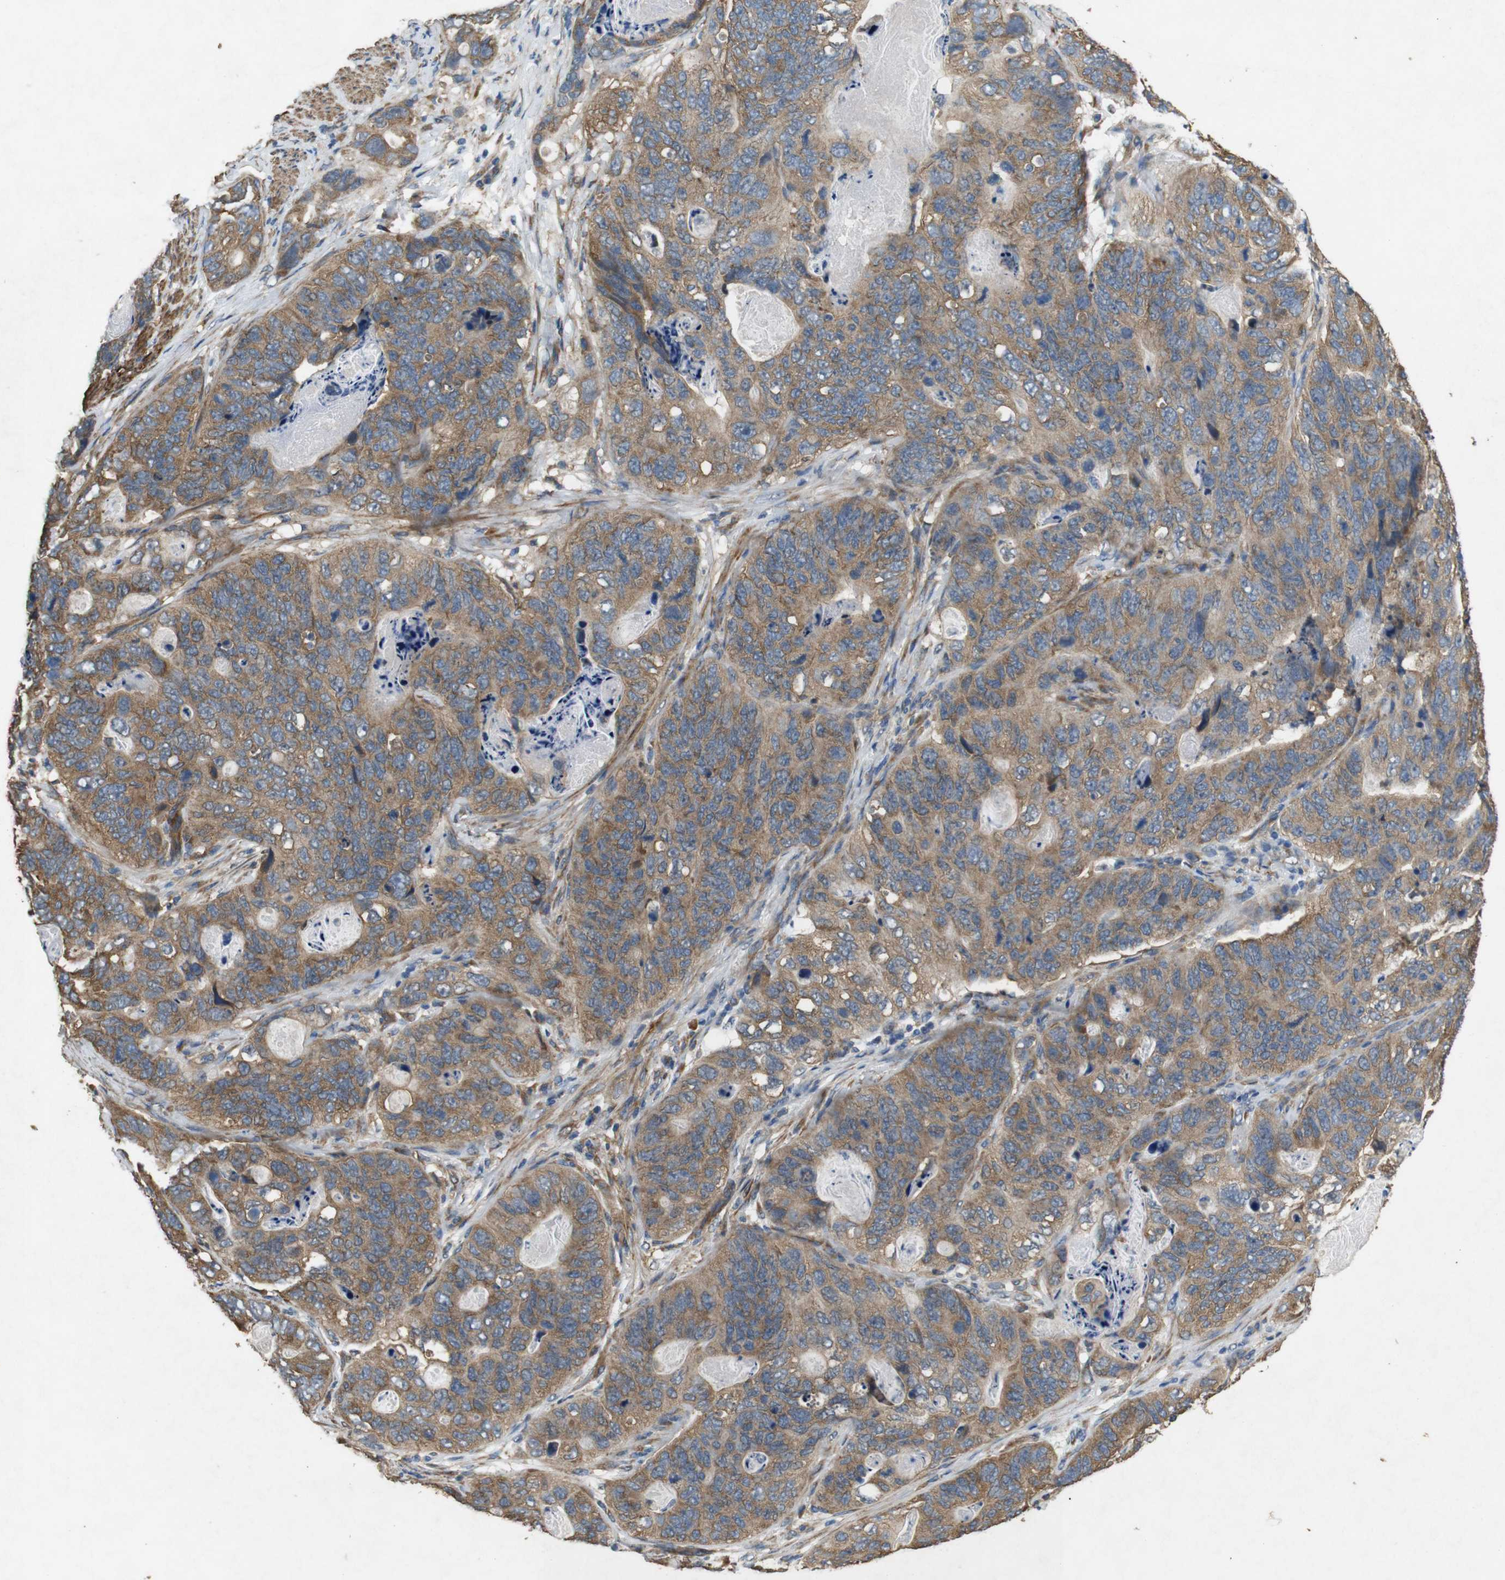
{"staining": {"intensity": "moderate", "quantity": ">75%", "location": "cytoplasmic/membranous"}, "tissue": "stomach cancer", "cell_type": "Tumor cells", "image_type": "cancer", "snomed": [{"axis": "morphology", "description": "Adenocarcinoma, NOS"}, {"axis": "topography", "description": "Stomach"}], "caption": "Stomach cancer (adenocarcinoma) stained with a brown dye reveals moderate cytoplasmic/membranous positive expression in about >75% of tumor cells.", "gene": "BNIP3", "patient": {"sex": "female", "age": 89}}